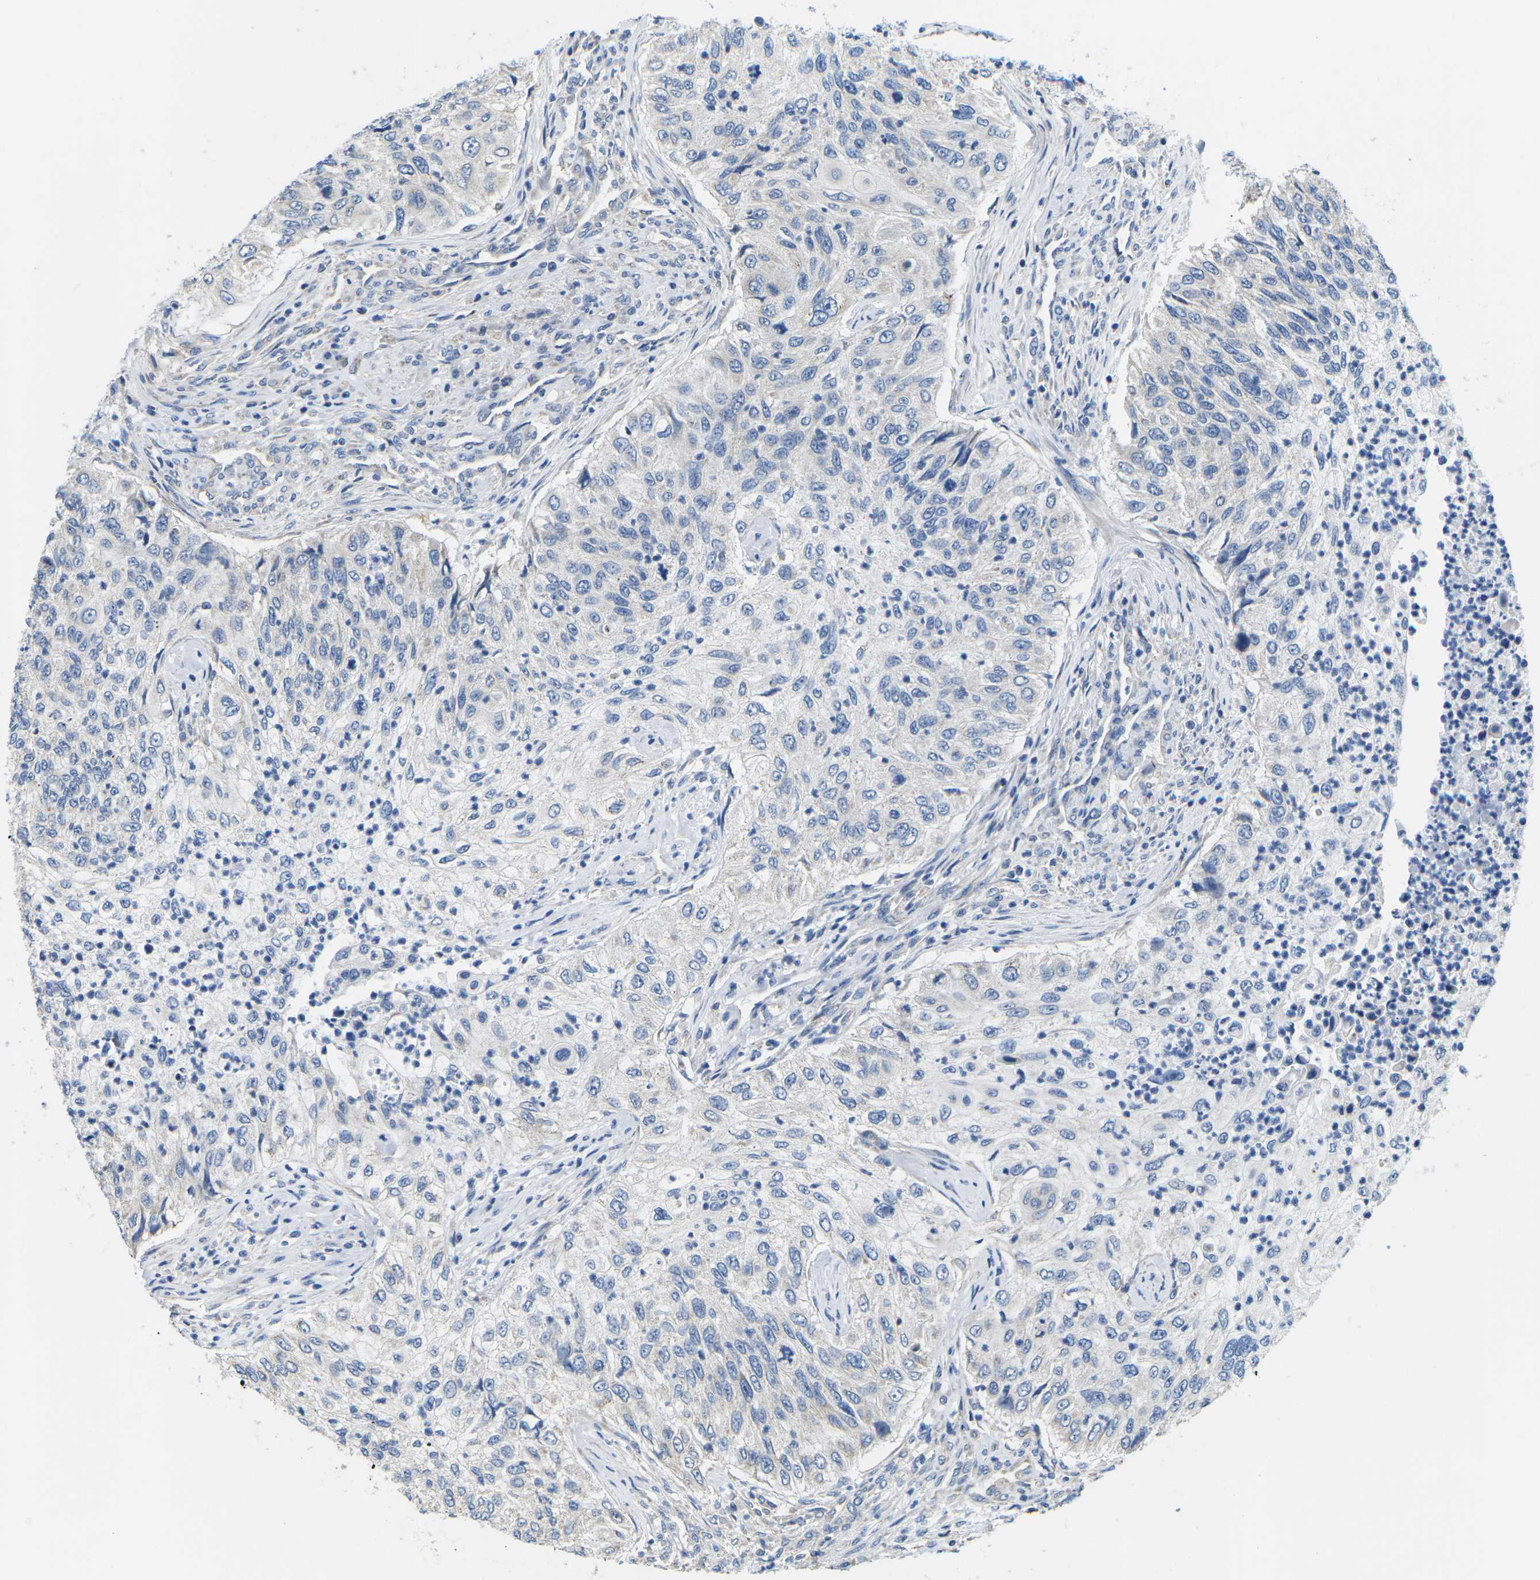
{"staining": {"intensity": "negative", "quantity": "none", "location": "none"}, "tissue": "urothelial cancer", "cell_type": "Tumor cells", "image_type": "cancer", "snomed": [{"axis": "morphology", "description": "Urothelial carcinoma, High grade"}, {"axis": "topography", "description": "Urinary bladder"}], "caption": "There is no significant positivity in tumor cells of urothelial carcinoma (high-grade).", "gene": "TMEFF2", "patient": {"sex": "female", "age": 60}}